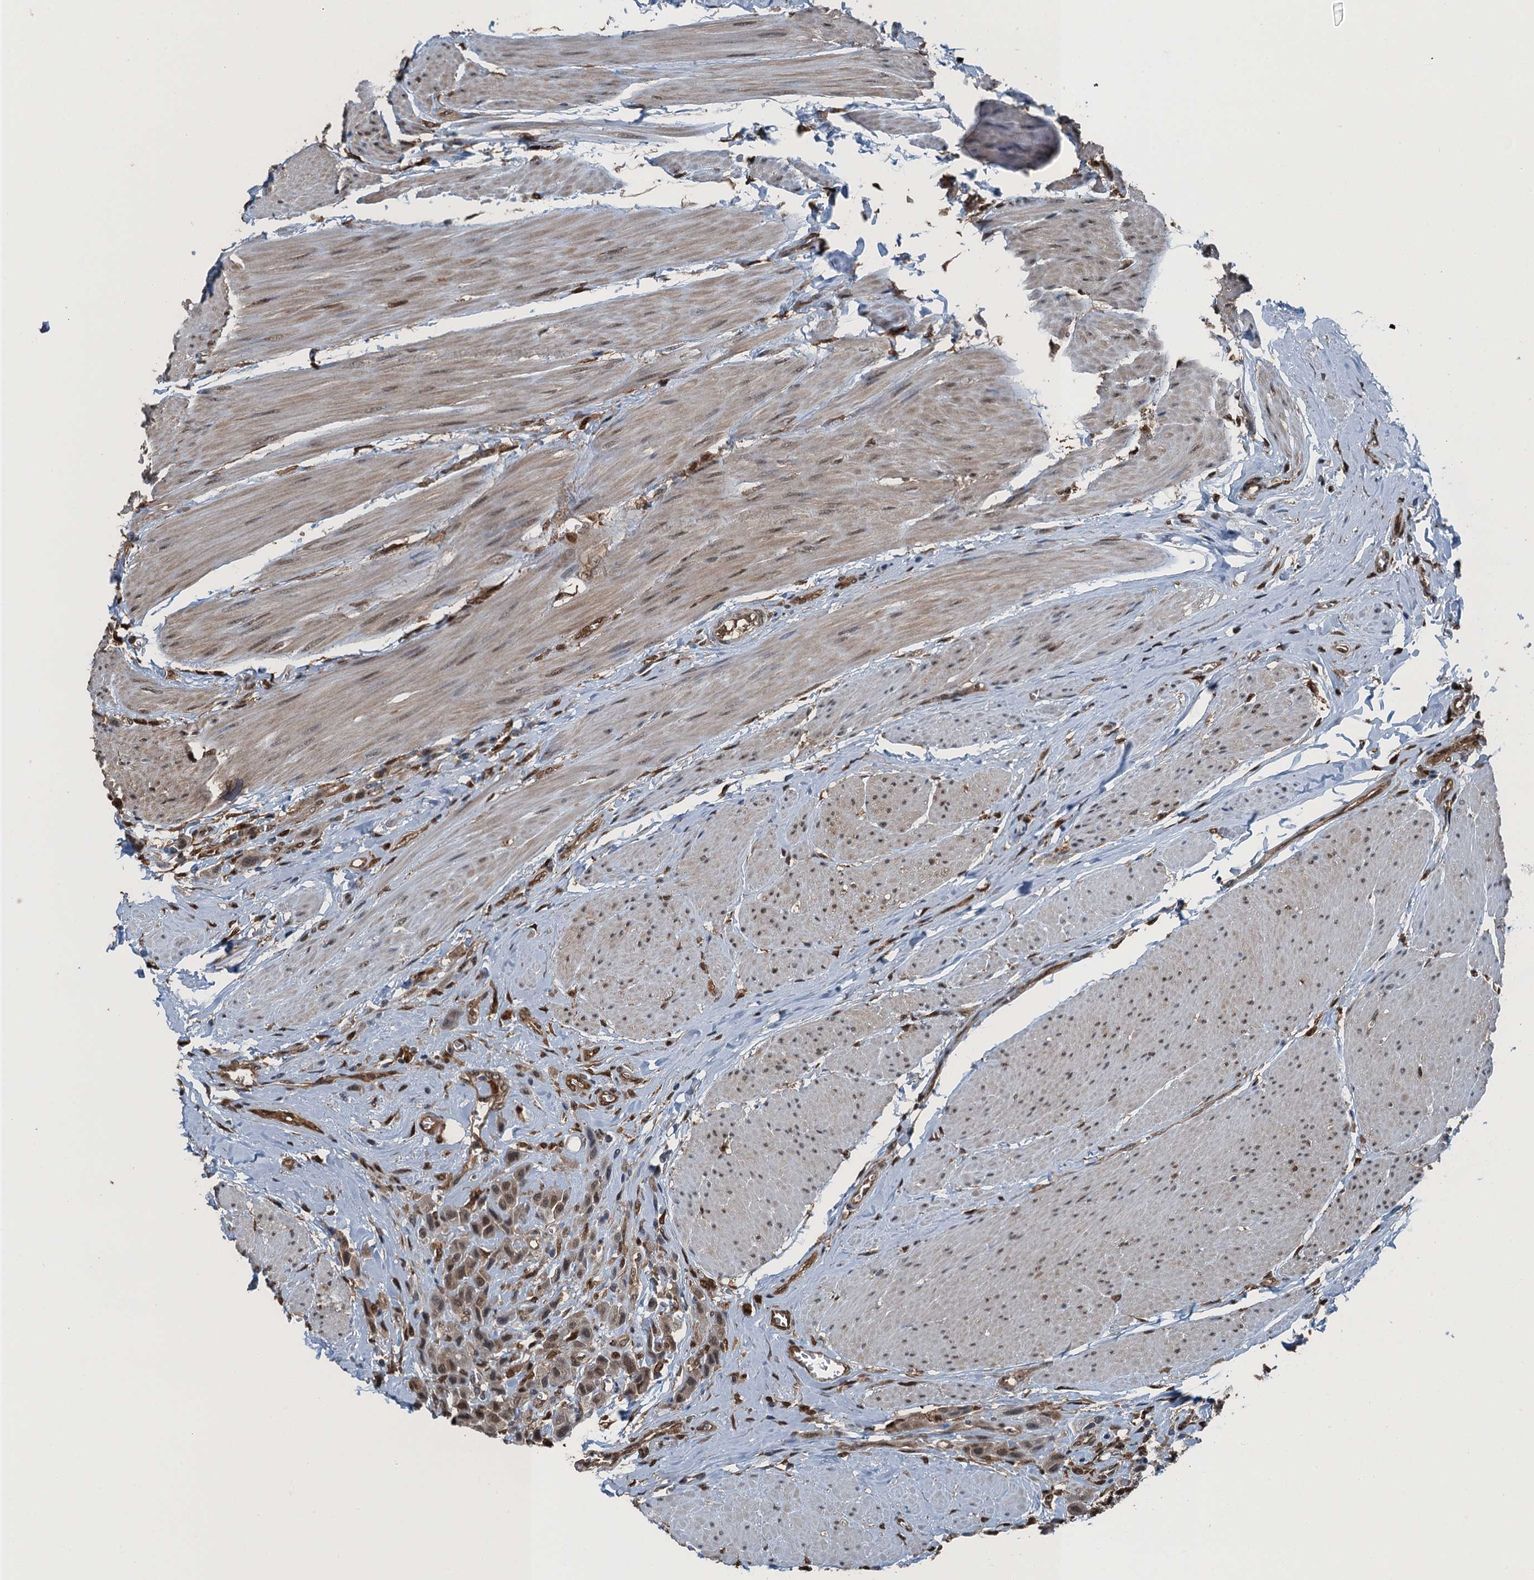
{"staining": {"intensity": "moderate", "quantity": "<25%", "location": "nuclear"}, "tissue": "urothelial cancer", "cell_type": "Tumor cells", "image_type": "cancer", "snomed": [{"axis": "morphology", "description": "Urothelial carcinoma, High grade"}, {"axis": "topography", "description": "Urinary bladder"}], "caption": "The image displays immunohistochemical staining of urothelial cancer. There is moderate nuclear staining is seen in approximately <25% of tumor cells. (DAB IHC with brightfield microscopy, high magnification).", "gene": "RNH1", "patient": {"sex": "male", "age": 50}}